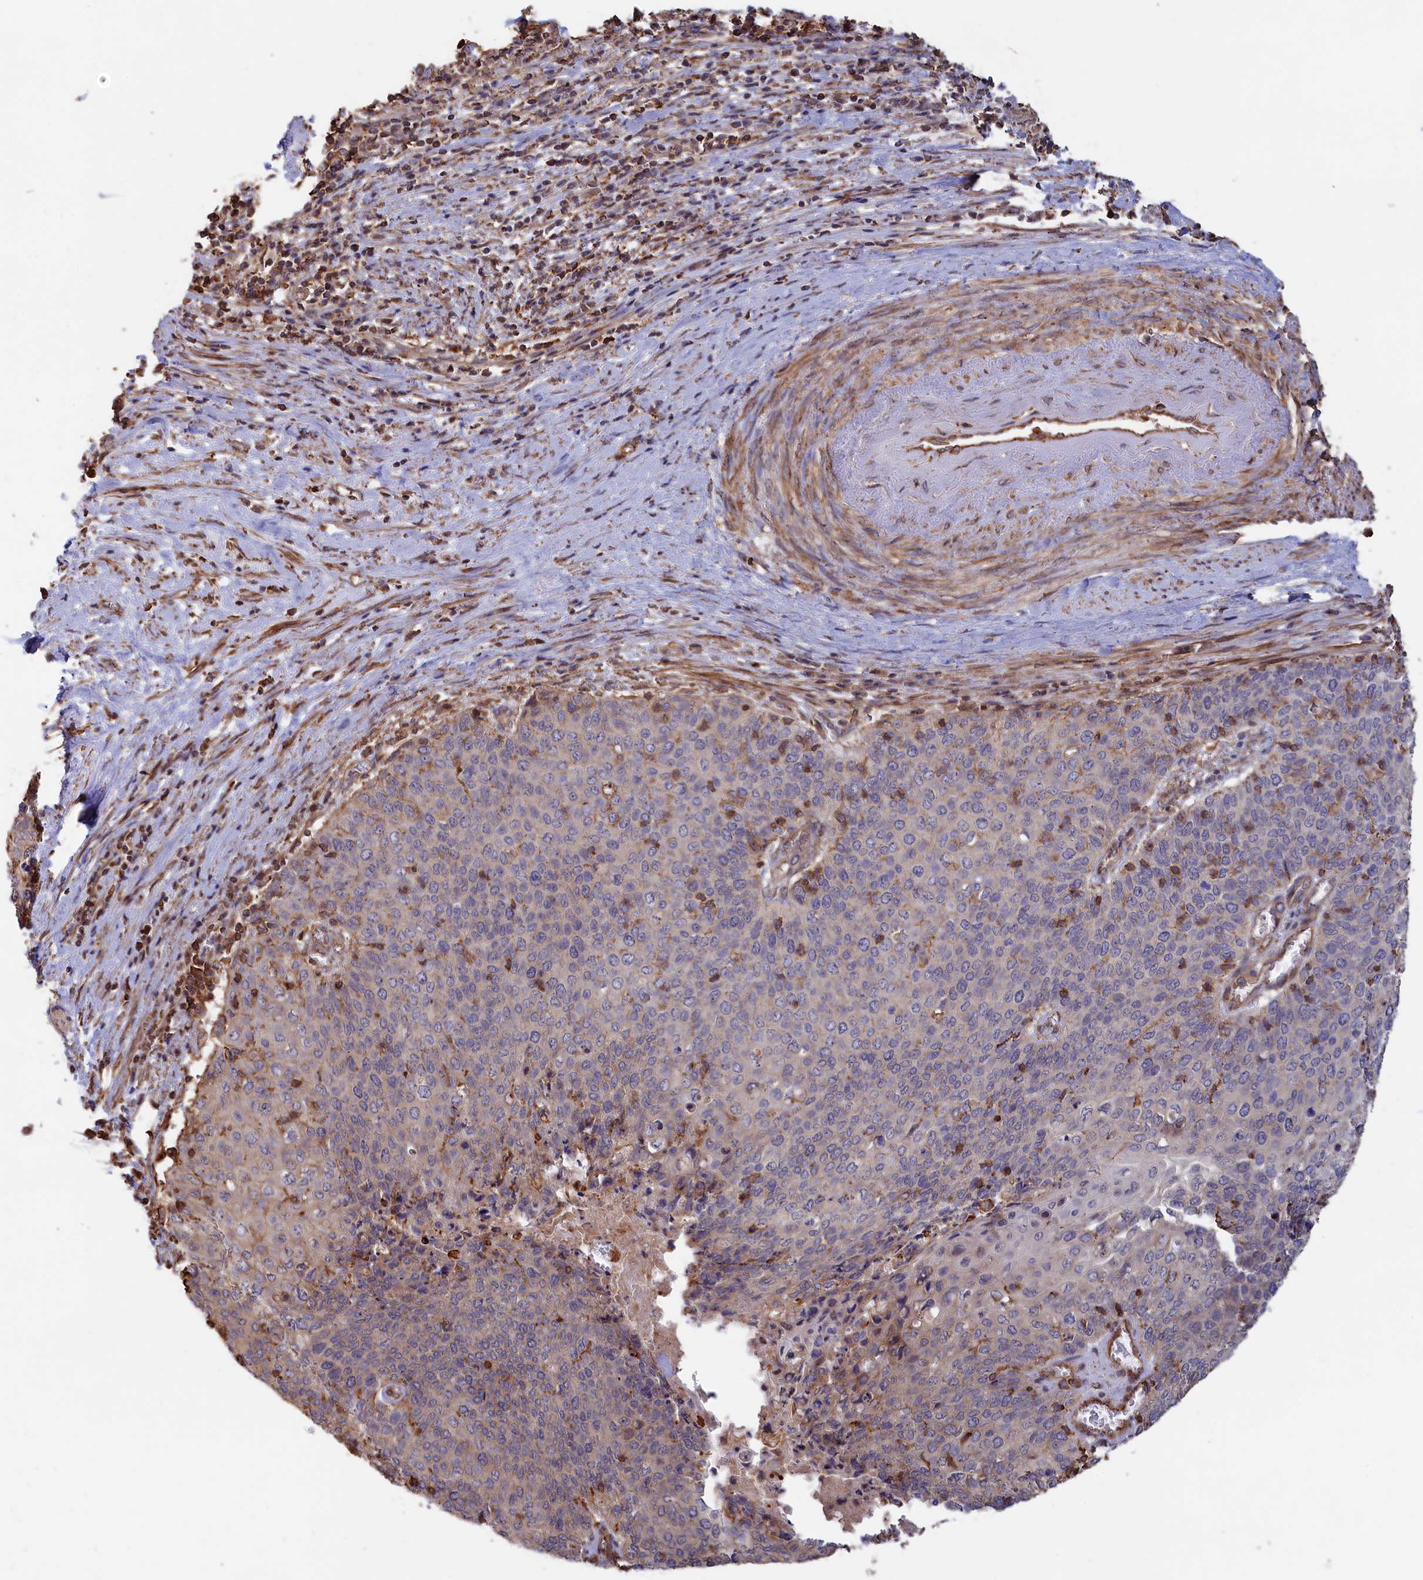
{"staining": {"intensity": "negative", "quantity": "none", "location": "none"}, "tissue": "cervical cancer", "cell_type": "Tumor cells", "image_type": "cancer", "snomed": [{"axis": "morphology", "description": "Squamous cell carcinoma, NOS"}, {"axis": "topography", "description": "Cervix"}], "caption": "DAB (3,3'-diaminobenzidine) immunohistochemical staining of human cervical cancer reveals no significant expression in tumor cells.", "gene": "ANKRD27", "patient": {"sex": "female", "age": 39}}